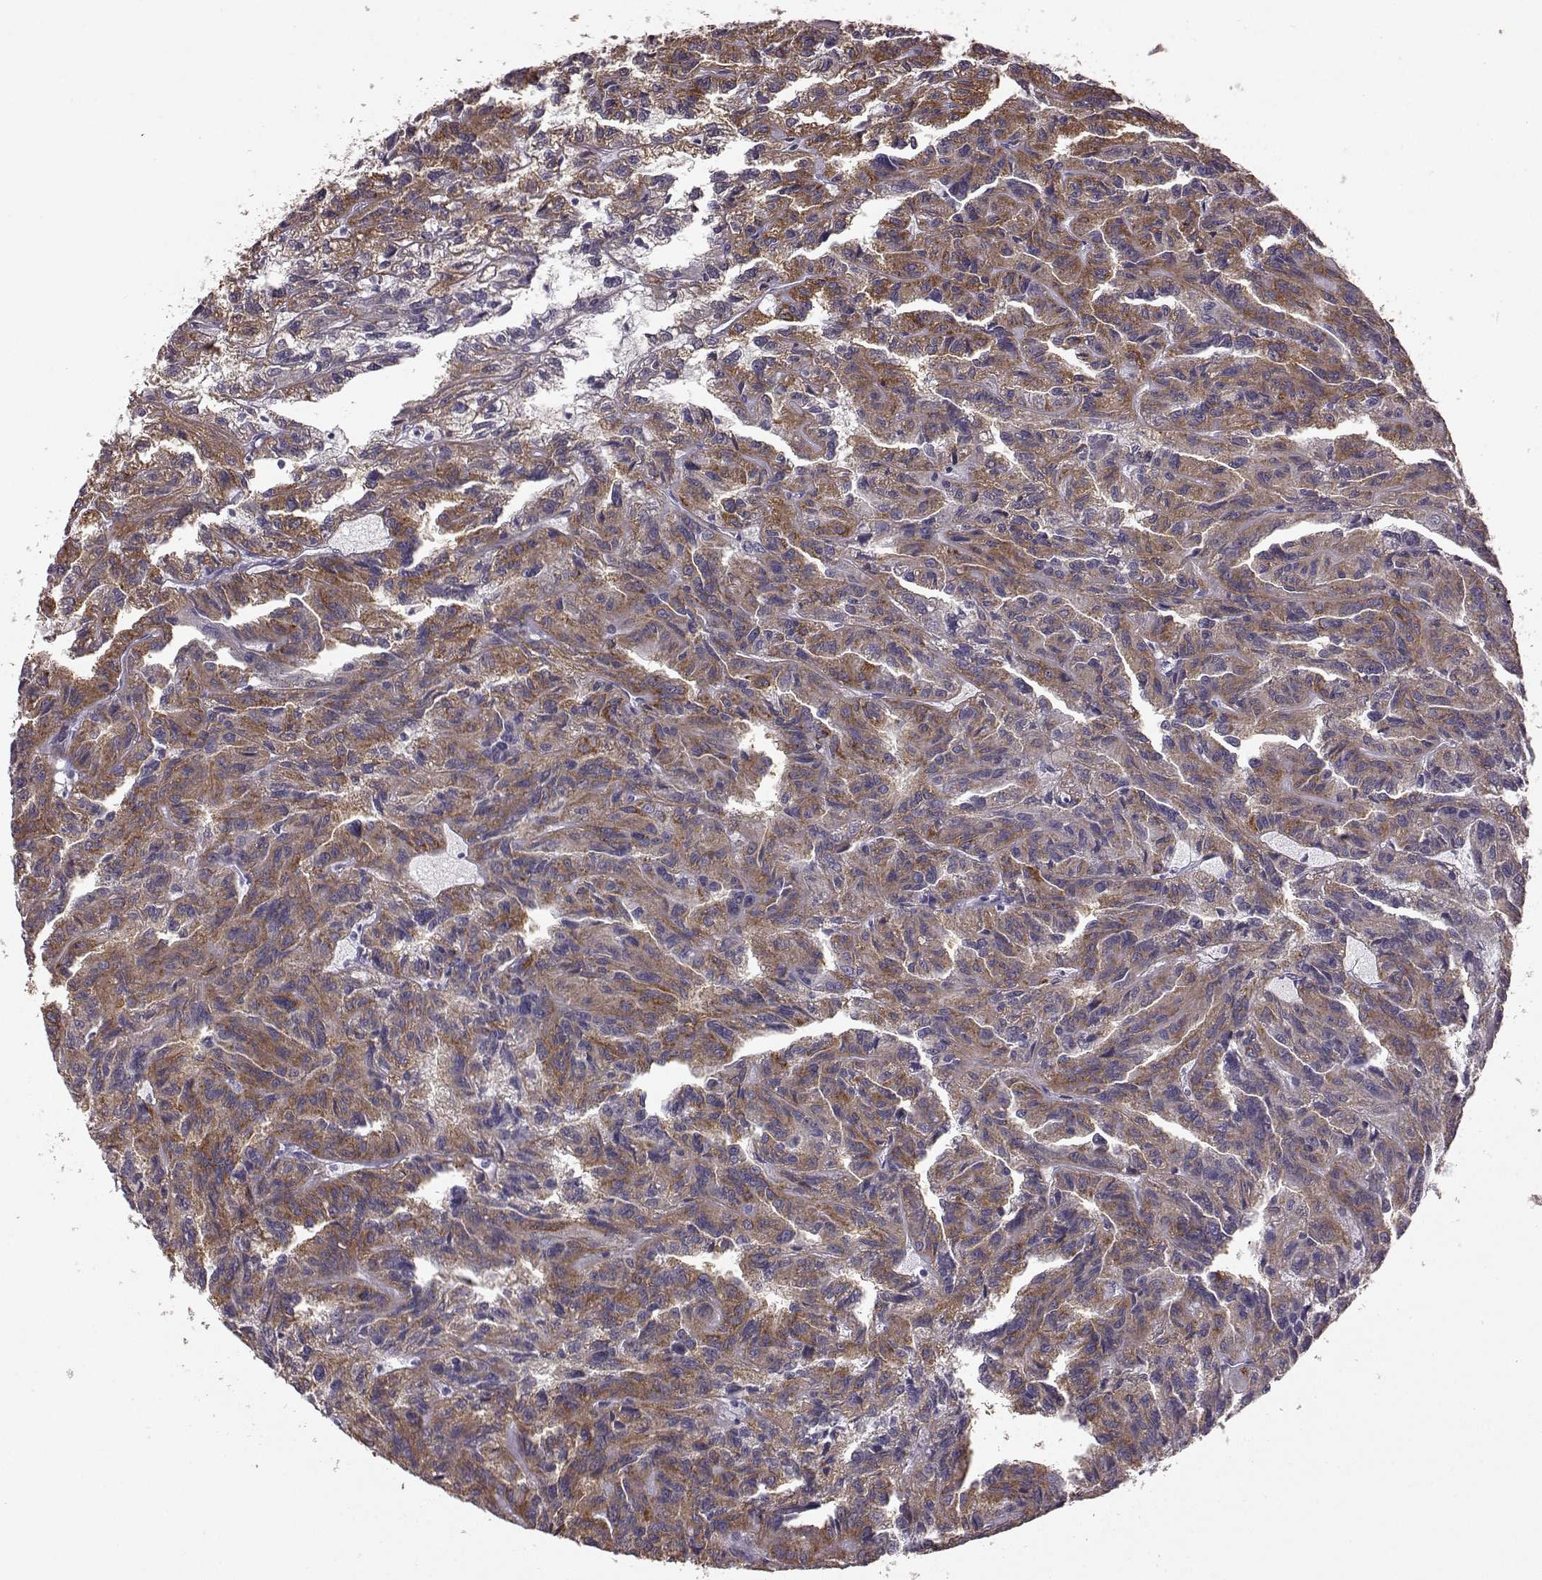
{"staining": {"intensity": "moderate", "quantity": "25%-75%", "location": "cytoplasmic/membranous"}, "tissue": "renal cancer", "cell_type": "Tumor cells", "image_type": "cancer", "snomed": [{"axis": "morphology", "description": "Adenocarcinoma, NOS"}, {"axis": "topography", "description": "Kidney"}], "caption": "The micrograph demonstrates staining of renal cancer (adenocarcinoma), revealing moderate cytoplasmic/membranous protein staining (brown color) within tumor cells.", "gene": "GRK1", "patient": {"sex": "male", "age": 79}}